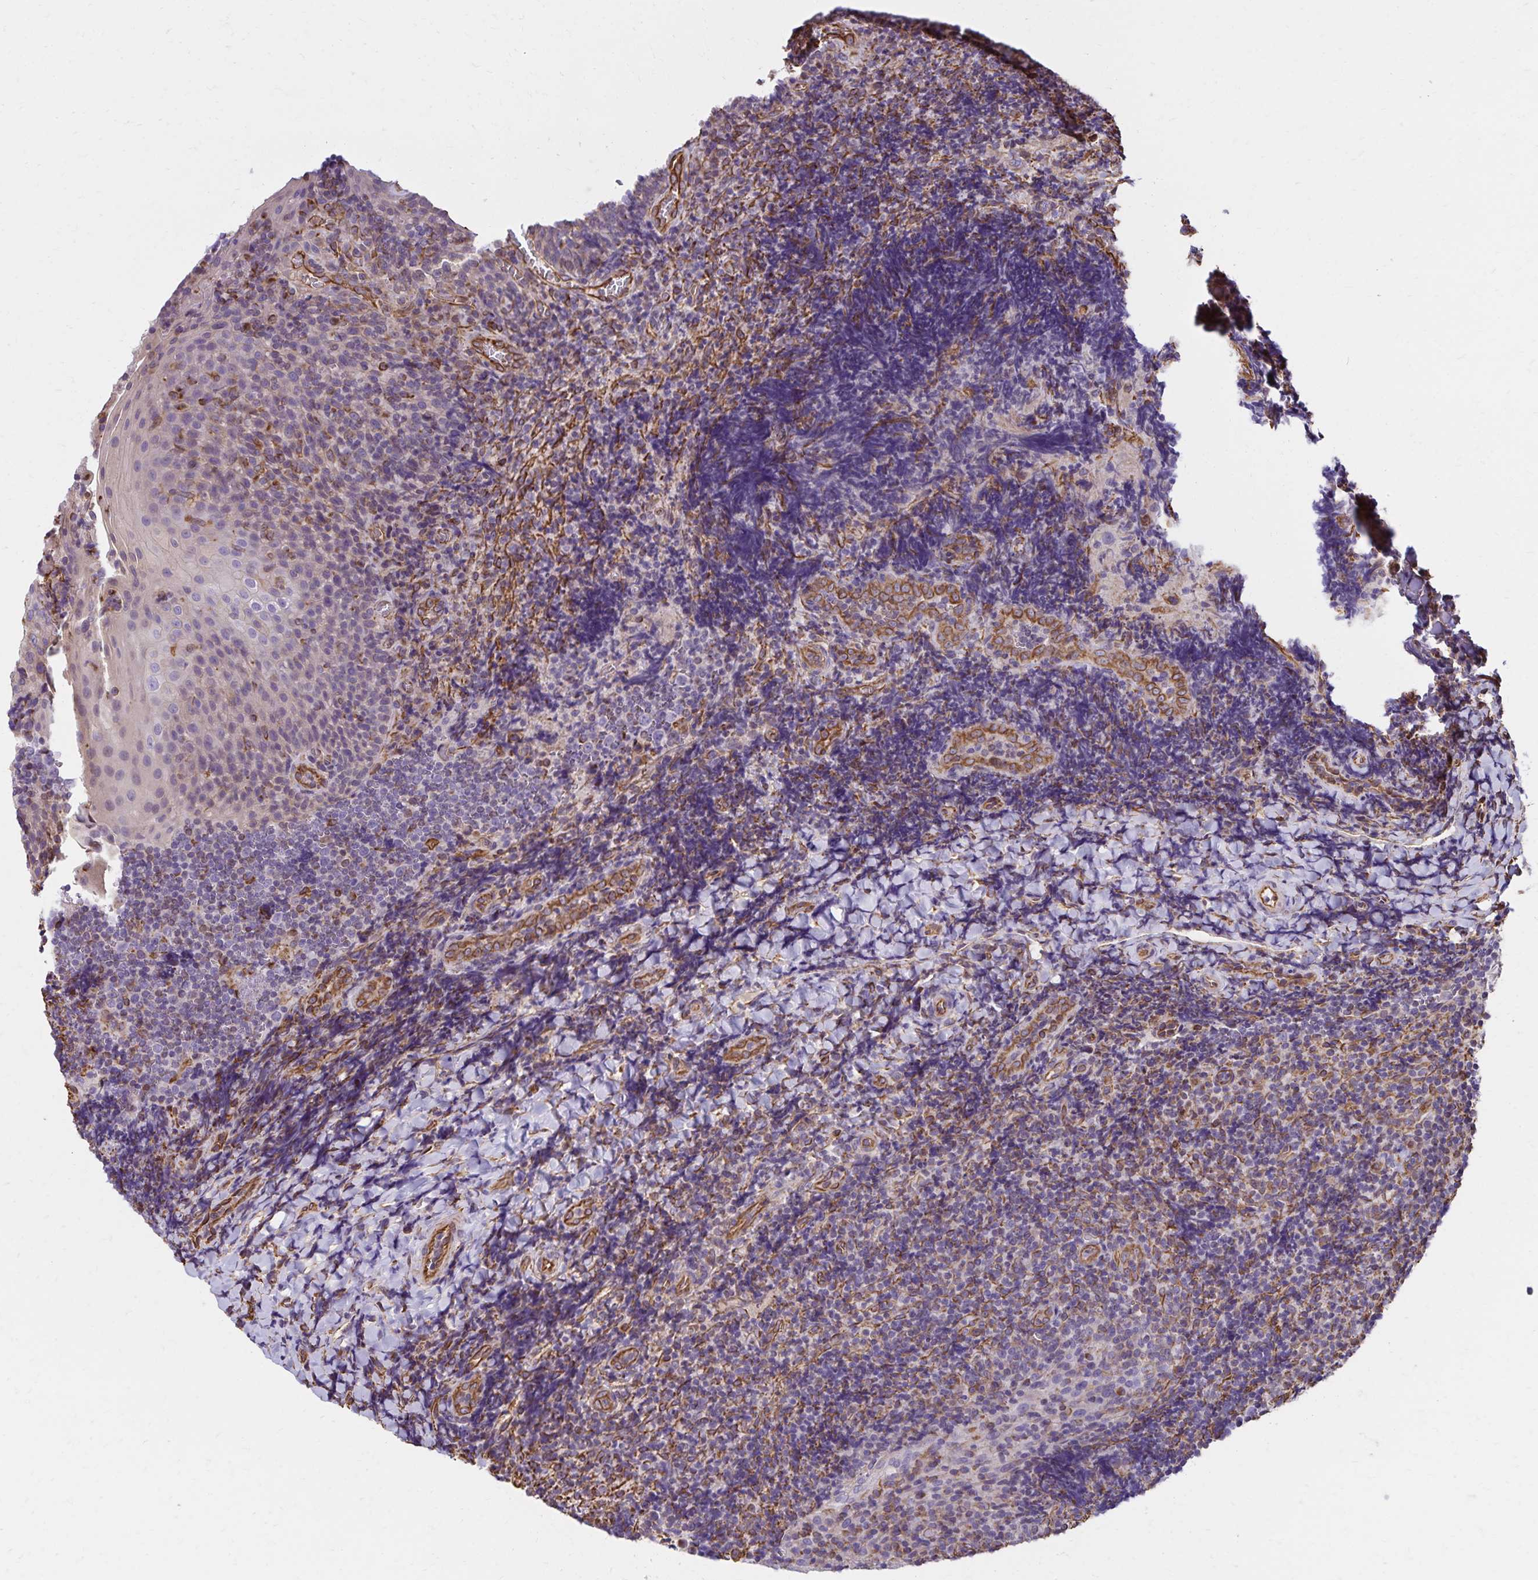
{"staining": {"intensity": "moderate", "quantity": "<25%", "location": "cytoplasmic/membranous"}, "tissue": "tonsil", "cell_type": "Non-germinal center cells", "image_type": "normal", "snomed": [{"axis": "morphology", "description": "Normal tissue, NOS"}, {"axis": "topography", "description": "Tonsil"}], "caption": "Protein expression by immunohistochemistry (IHC) shows moderate cytoplasmic/membranous expression in about <25% of non-germinal center cells in unremarkable tonsil. The protein is shown in brown color, while the nuclei are stained blue.", "gene": "TRPV6", "patient": {"sex": "male", "age": 17}}